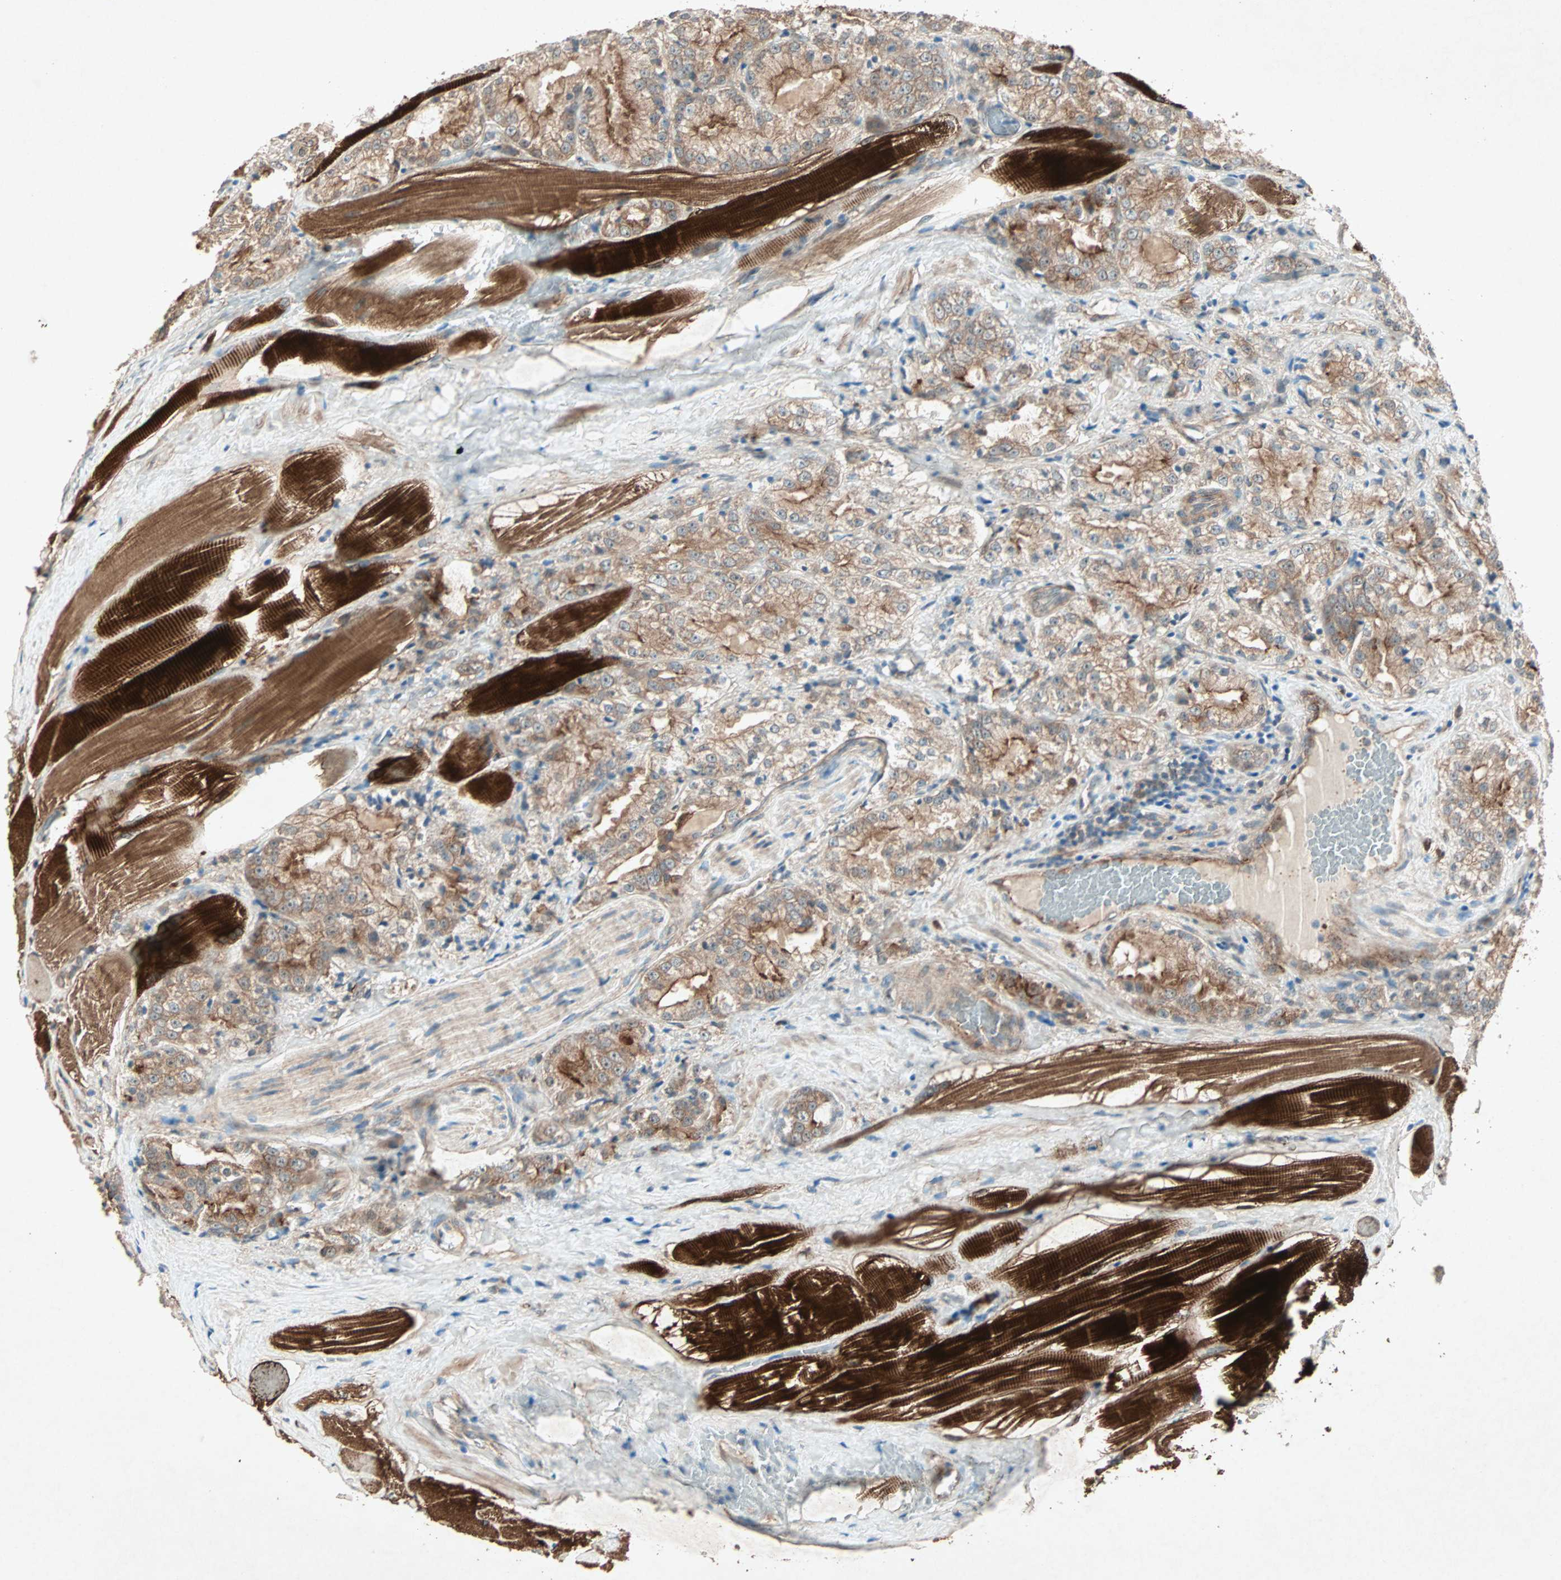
{"staining": {"intensity": "weak", "quantity": "25%-75%", "location": "cytoplasmic/membranous"}, "tissue": "prostate cancer", "cell_type": "Tumor cells", "image_type": "cancer", "snomed": [{"axis": "morphology", "description": "Adenocarcinoma, High grade"}, {"axis": "topography", "description": "Prostate"}], "caption": "Protein analysis of prostate adenocarcinoma (high-grade) tissue displays weak cytoplasmic/membranous staining in about 25%-75% of tumor cells. The staining was performed using DAB, with brown indicating positive protein expression. Nuclei are stained blue with hematoxylin.", "gene": "SDSL", "patient": {"sex": "male", "age": 73}}